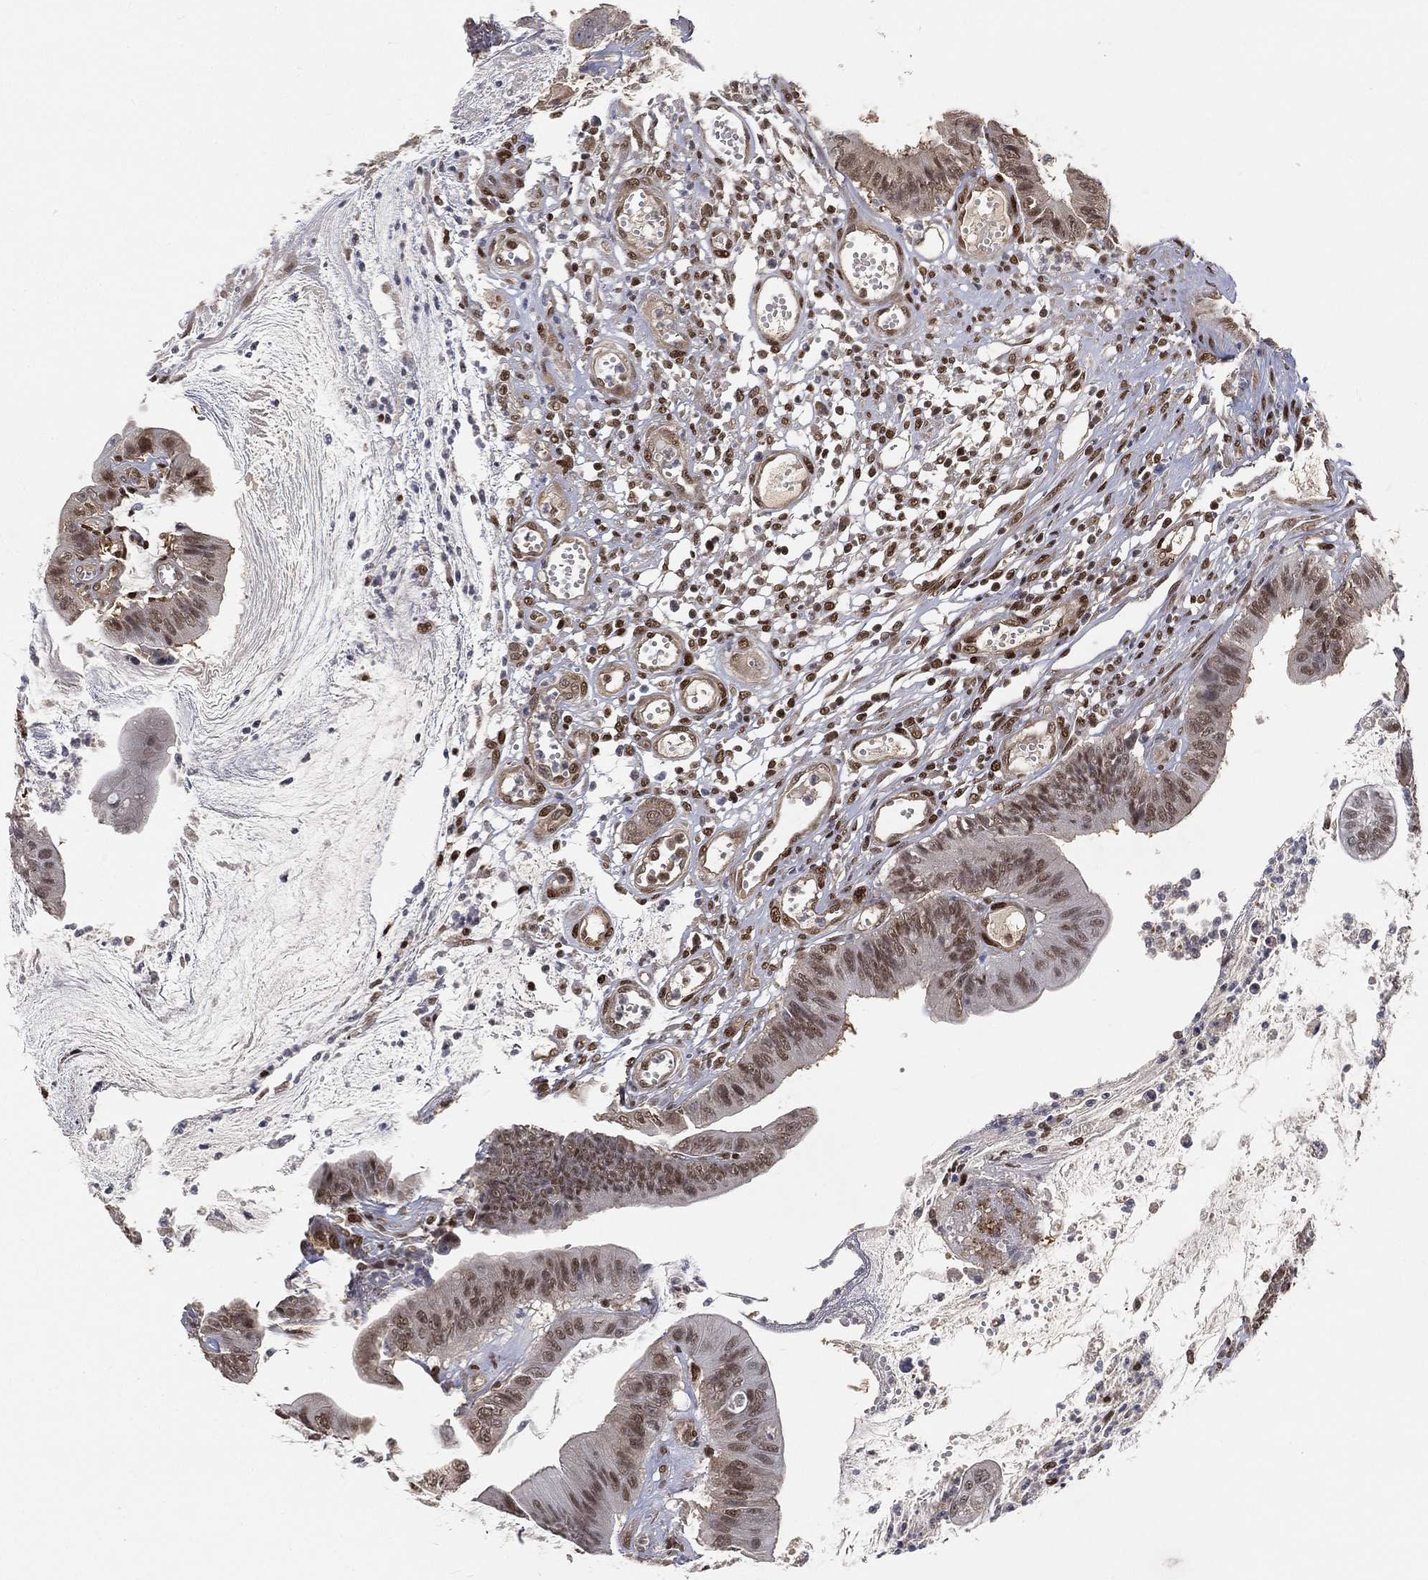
{"staining": {"intensity": "moderate", "quantity": "25%-75%", "location": "nuclear"}, "tissue": "colorectal cancer", "cell_type": "Tumor cells", "image_type": "cancer", "snomed": [{"axis": "morphology", "description": "Adenocarcinoma, NOS"}, {"axis": "topography", "description": "Colon"}], "caption": "Colorectal cancer (adenocarcinoma) stained for a protein (brown) exhibits moderate nuclear positive staining in about 25%-75% of tumor cells.", "gene": "CRTC3", "patient": {"sex": "female", "age": 69}}